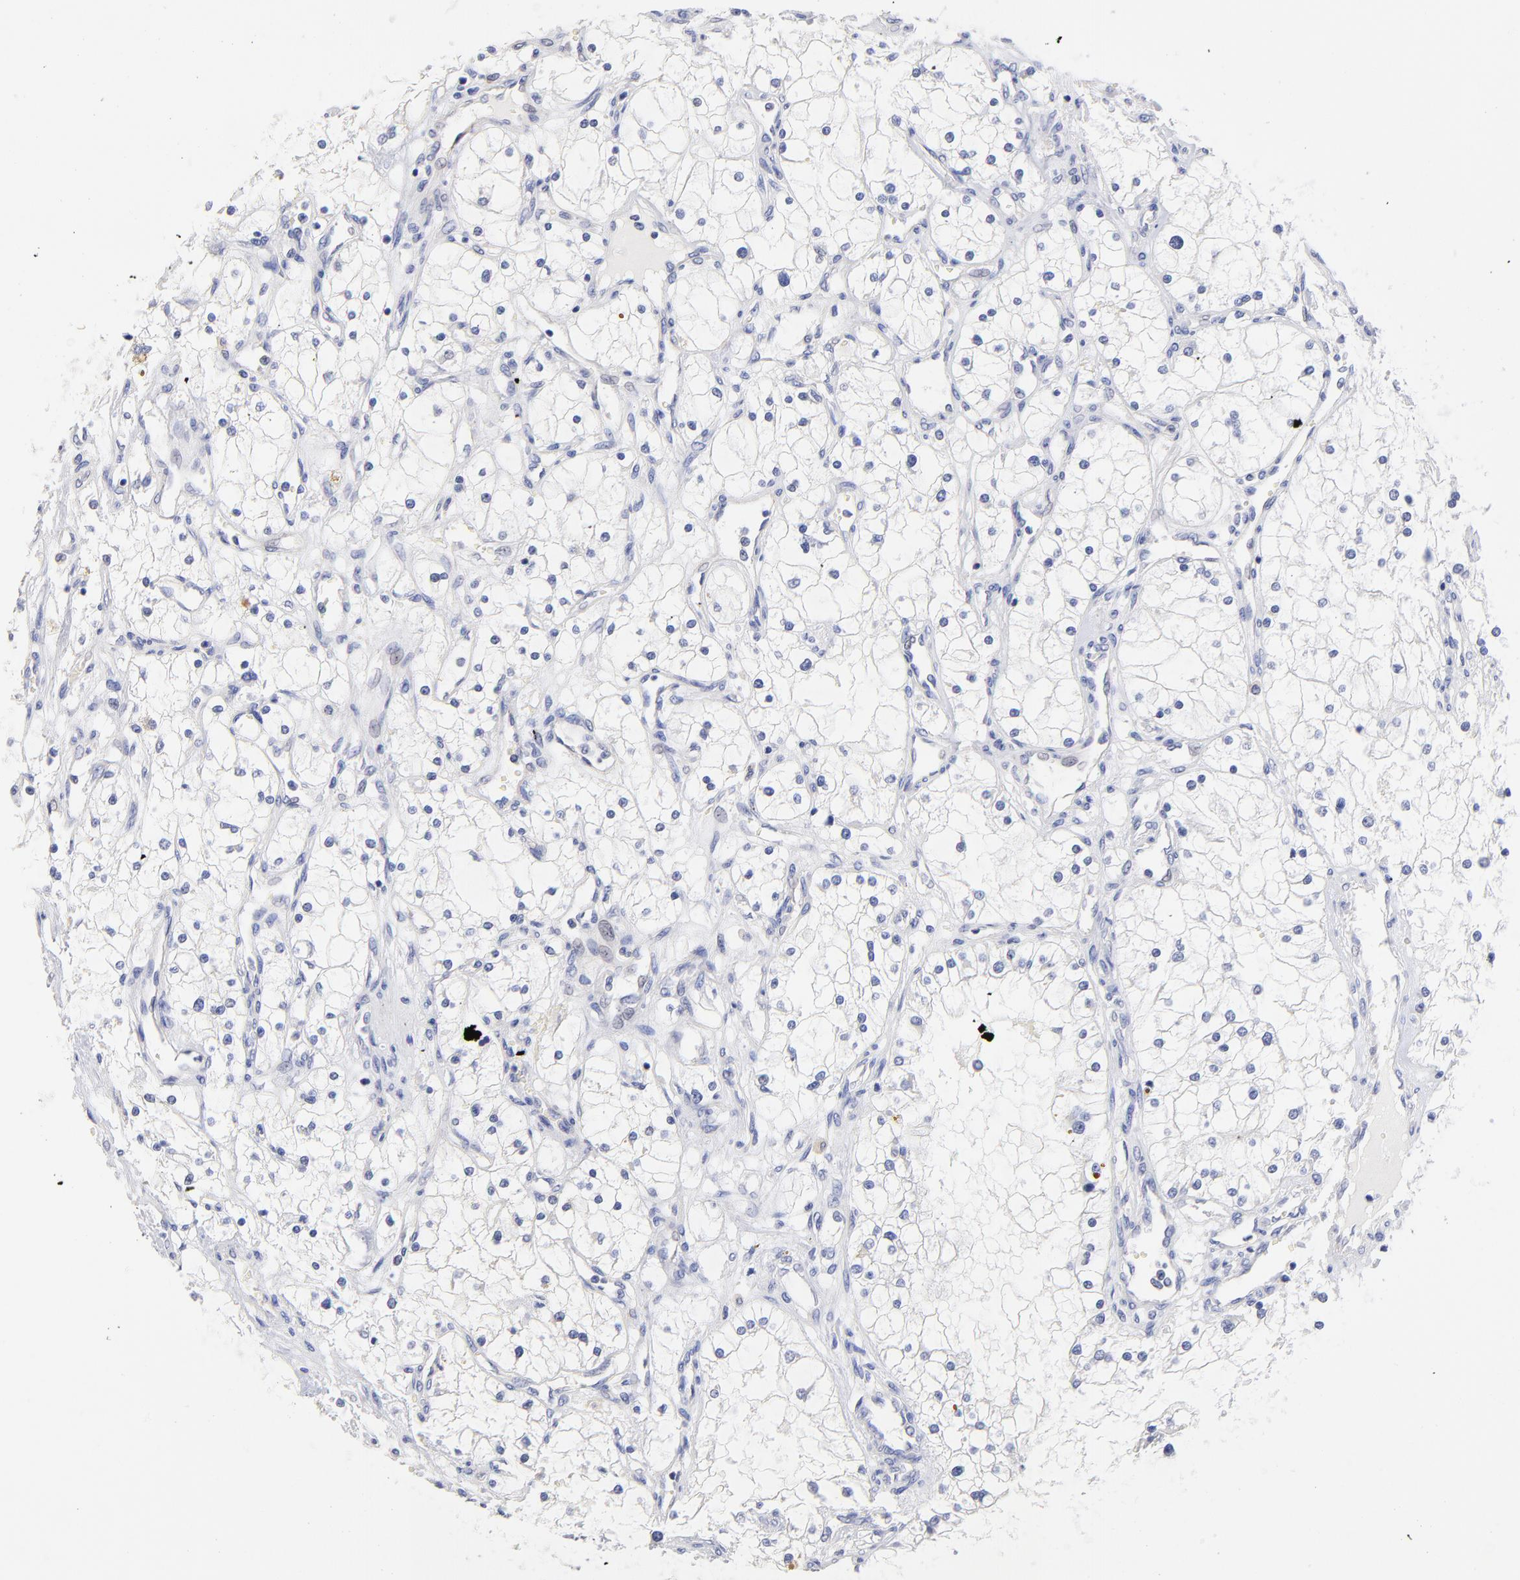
{"staining": {"intensity": "negative", "quantity": "none", "location": "none"}, "tissue": "renal cancer", "cell_type": "Tumor cells", "image_type": "cancer", "snomed": [{"axis": "morphology", "description": "Adenocarcinoma, NOS"}, {"axis": "topography", "description": "Kidney"}], "caption": "DAB immunohistochemical staining of human renal adenocarcinoma demonstrates no significant expression in tumor cells.", "gene": "CFAP57", "patient": {"sex": "male", "age": 61}}